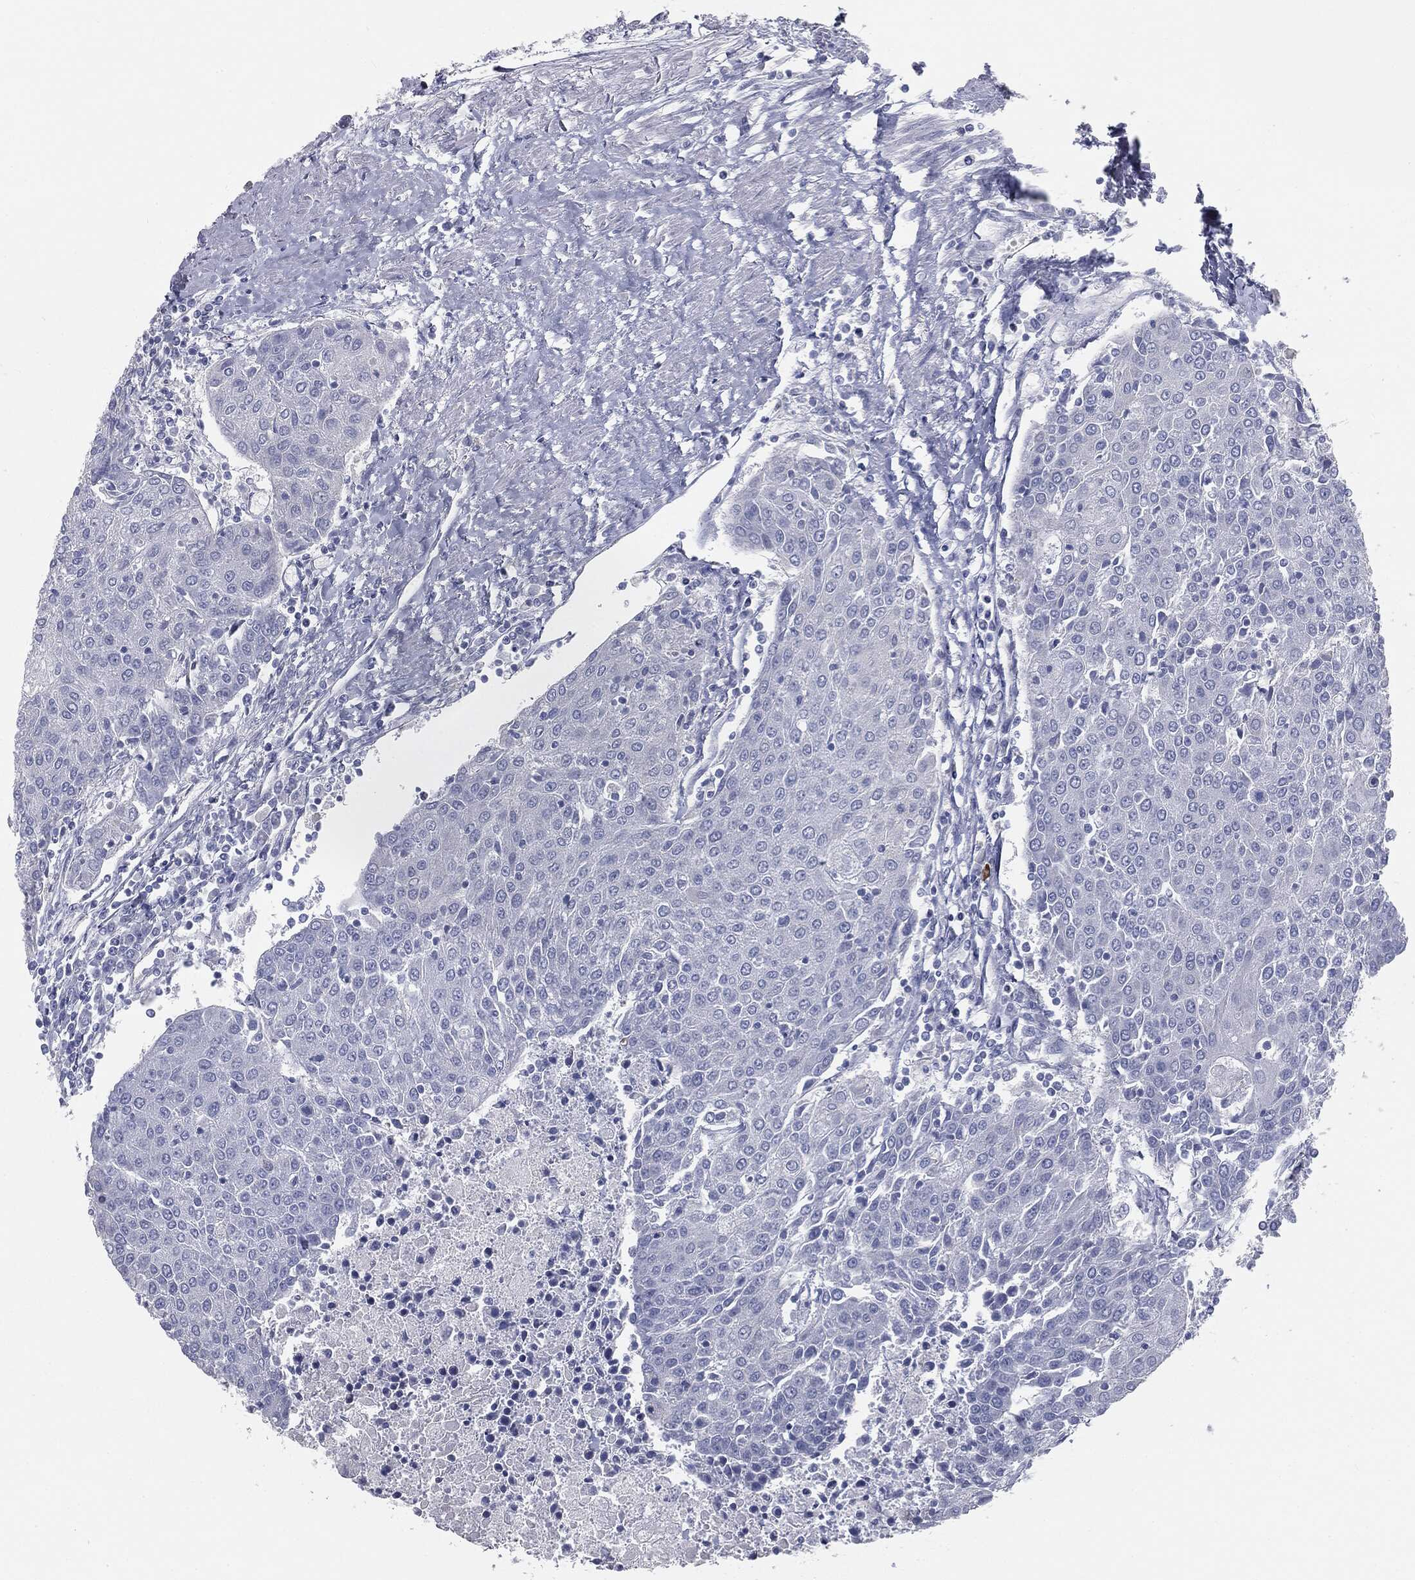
{"staining": {"intensity": "negative", "quantity": "none", "location": "none"}, "tissue": "urothelial cancer", "cell_type": "Tumor cells", "image_type": "cancer", "snomed": [{"axis": "morphology", "description": "Urothelial carcinoma, High grade"}, {"axis": "topography", "description": "Urinary bladder"}], "caption": "Tumor cells show no significant expression in urothelial cancer.", "gene": "CAV3", "patient": {"sex": "female", "age": 85}}